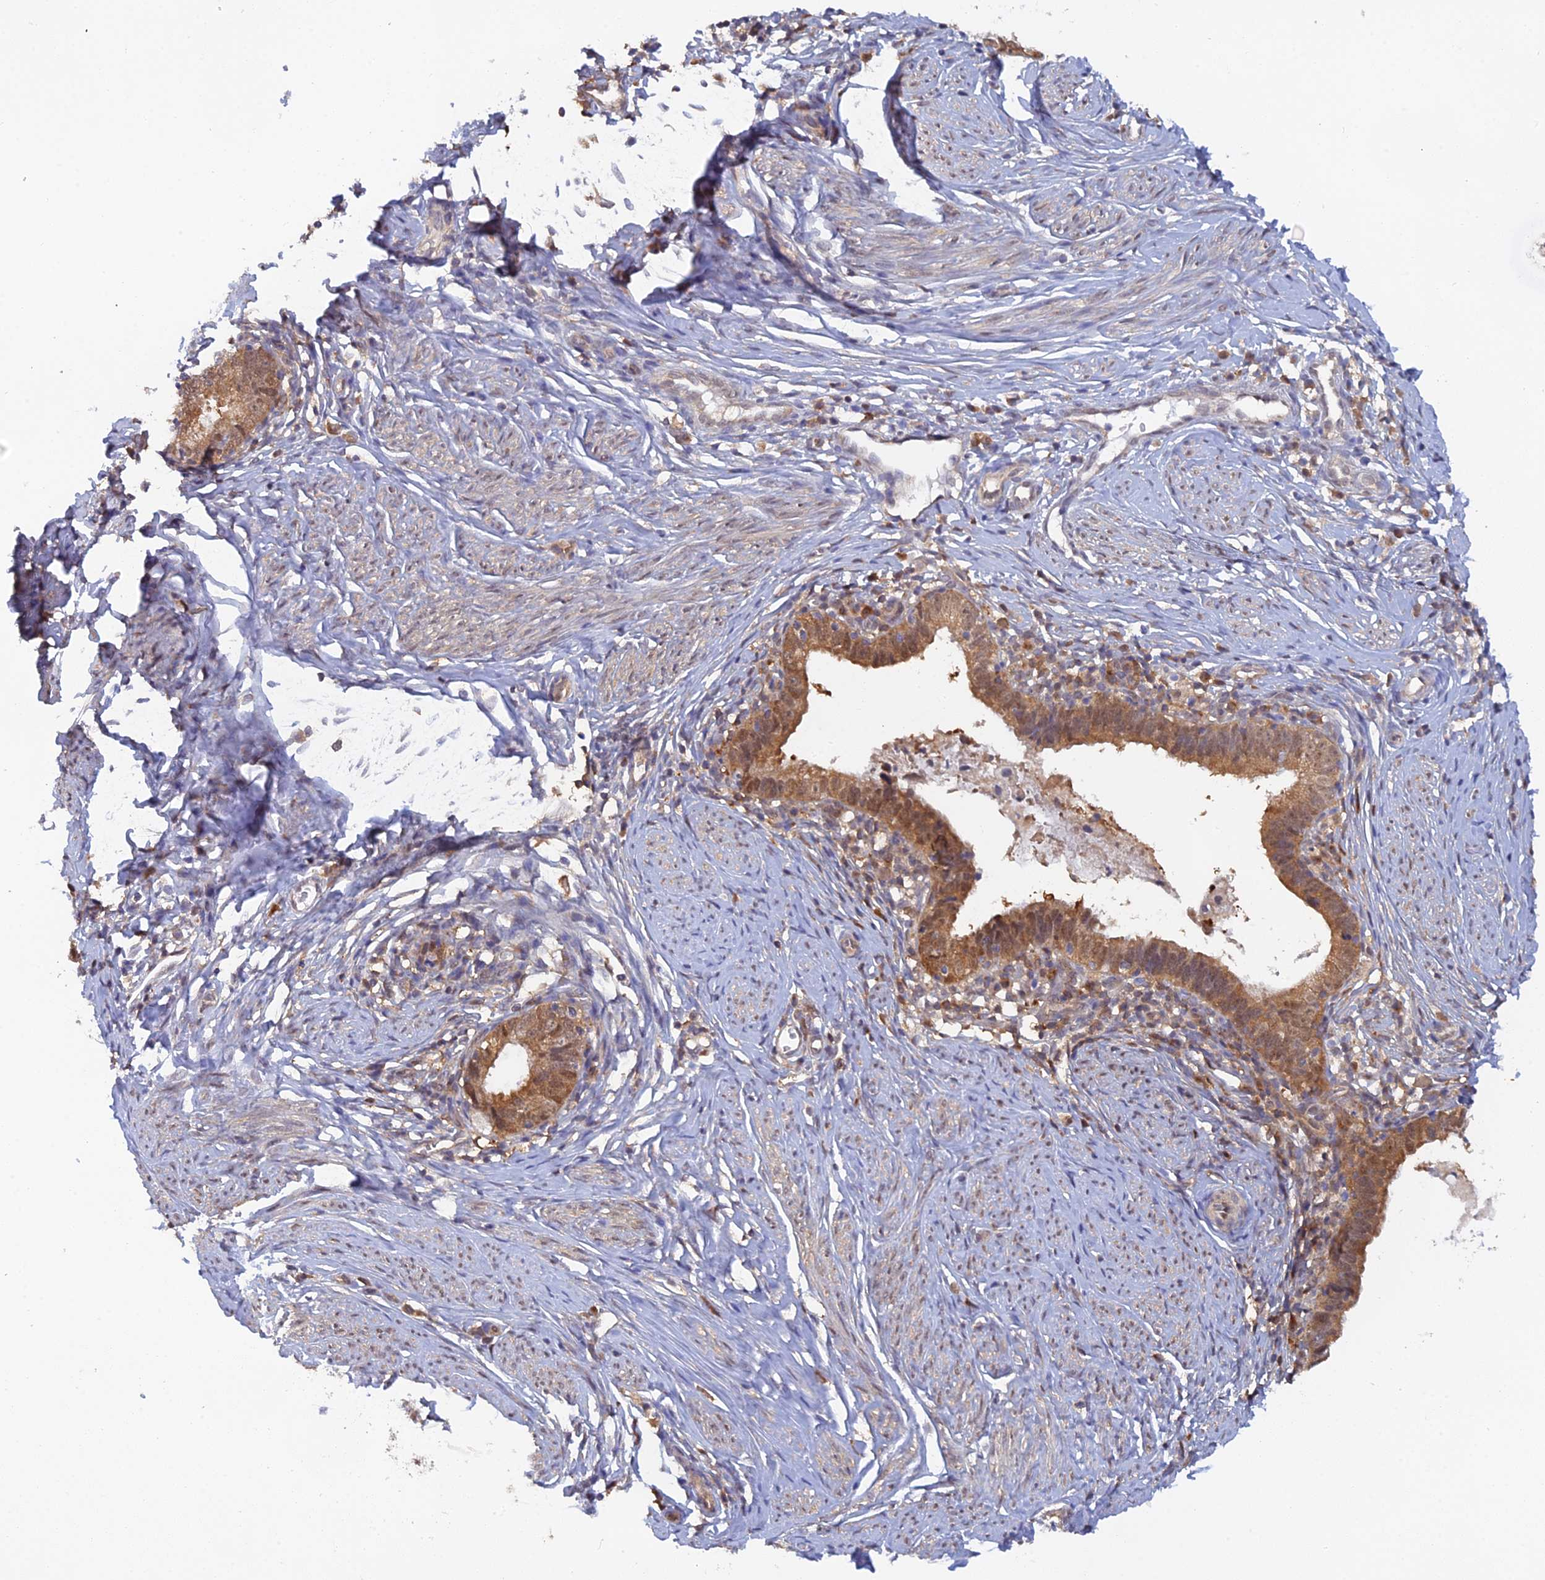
{"staining": {"intensity": "moderate", "quantity": ">75%", "location": "cytoplasmic/membranous,nuclear"}, "tissue": "cervical cancer", "cell_type": "Tumor cells", "image_type": "cancer", "snomed": [{"axis": "morphology", "description": "Adenocarcinoma, NOS"}, {"axis": "topography", "description": "Cervix"}], "caption": "Moderate cytoplasmic/membranous and nuclear protein expression is seen in about >75% of tumor cells in adenocarcinoma (cervical).", "gene": "HINT1", "patient": {"sex": "female", "age": 36}}